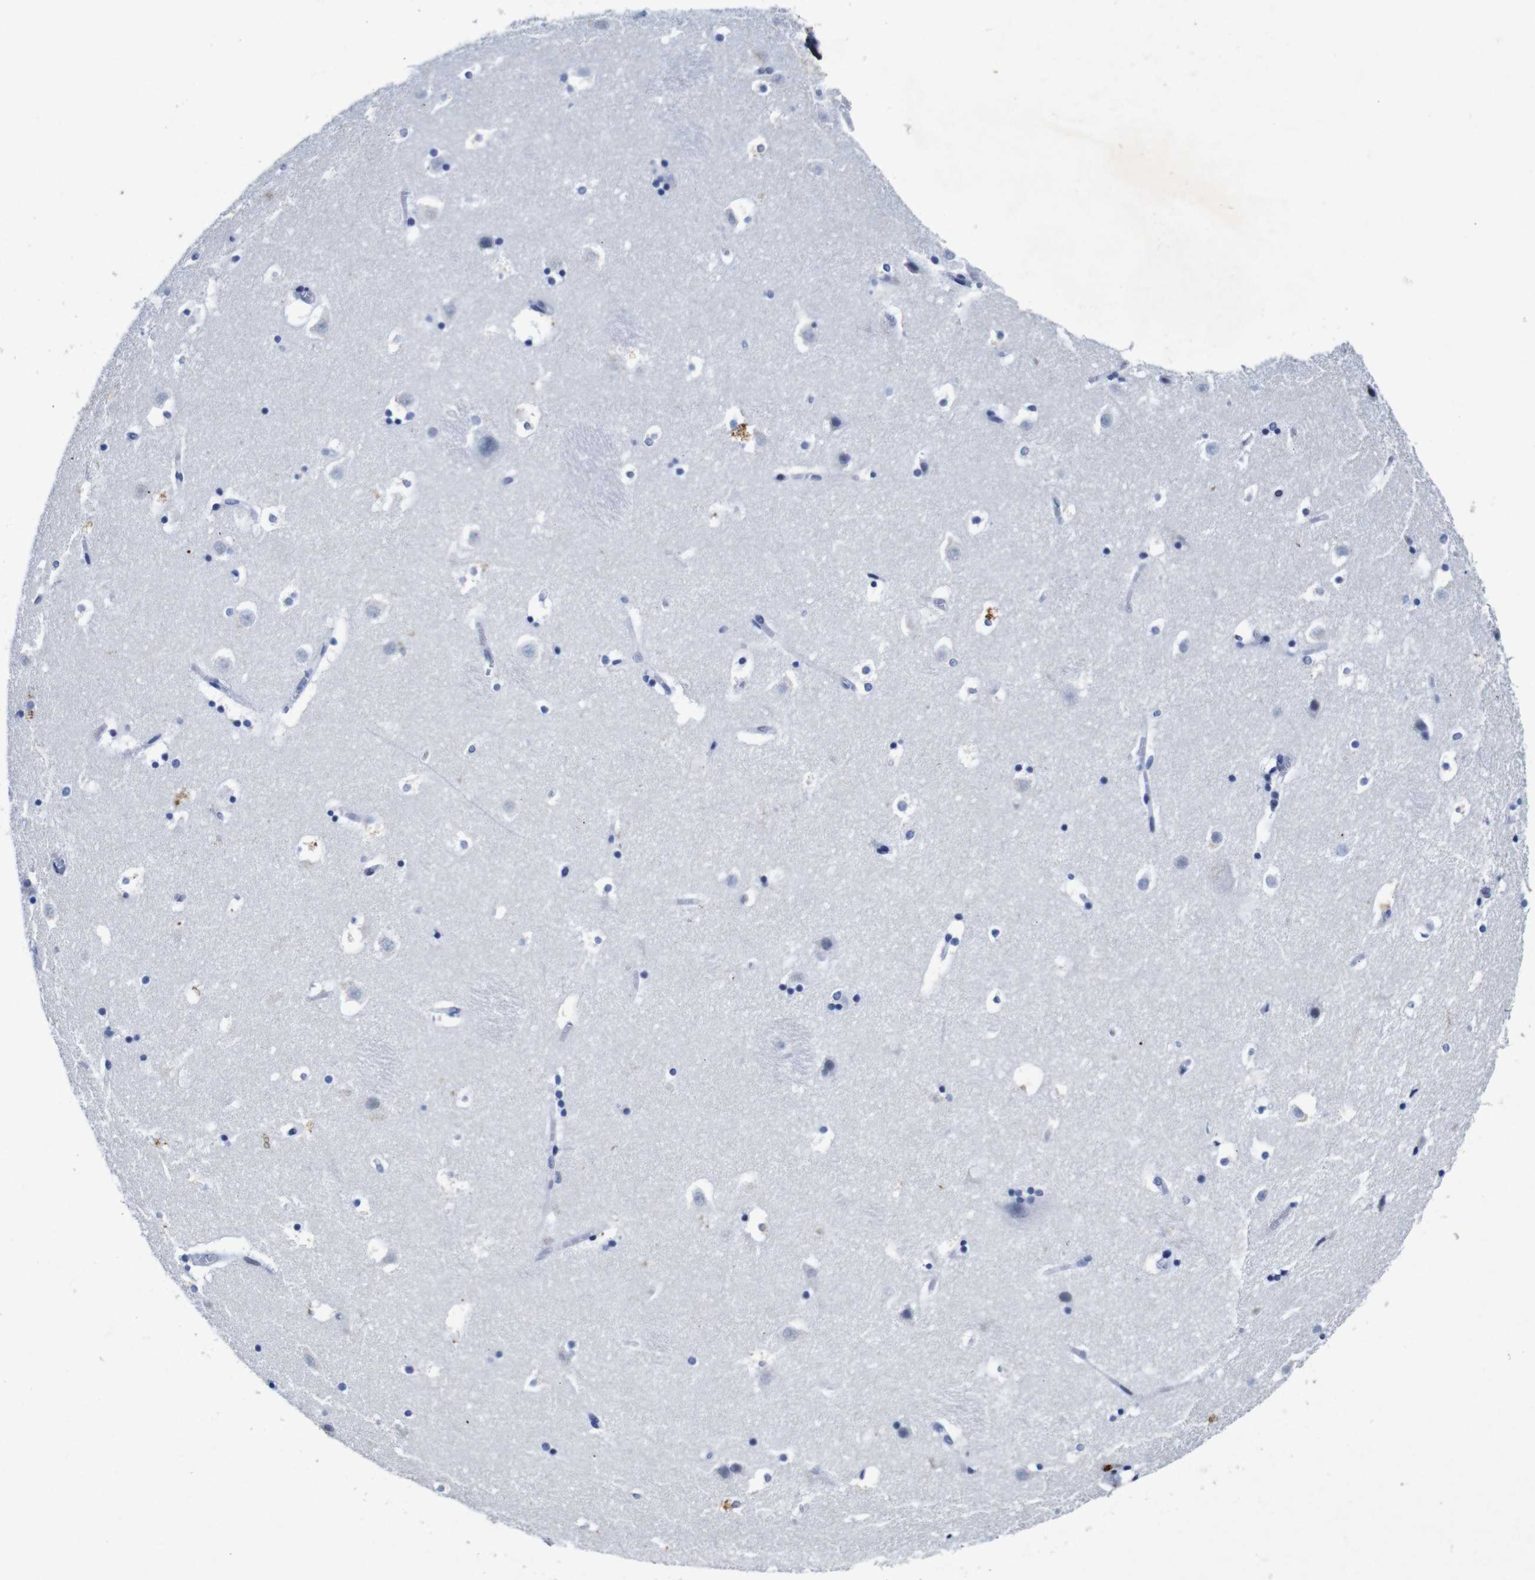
{"staining": {"intensity": "negative", "quantity": "none", "location": "none"}, "tissue": "caudate", "cell_type": "Glial cells", "image_type": "normal", "snomed": [{"axis": "morphology", "description": "Normal tissue, NOS"}, {"axis": "topography", "description": "Lateral ventricle wall"}], "caption": "There is no significant expression in glial cells of caudate. Nuclei are stained in blue.", "gene": "FOSL2", "patient": {"sex": "male", "age": 45}}